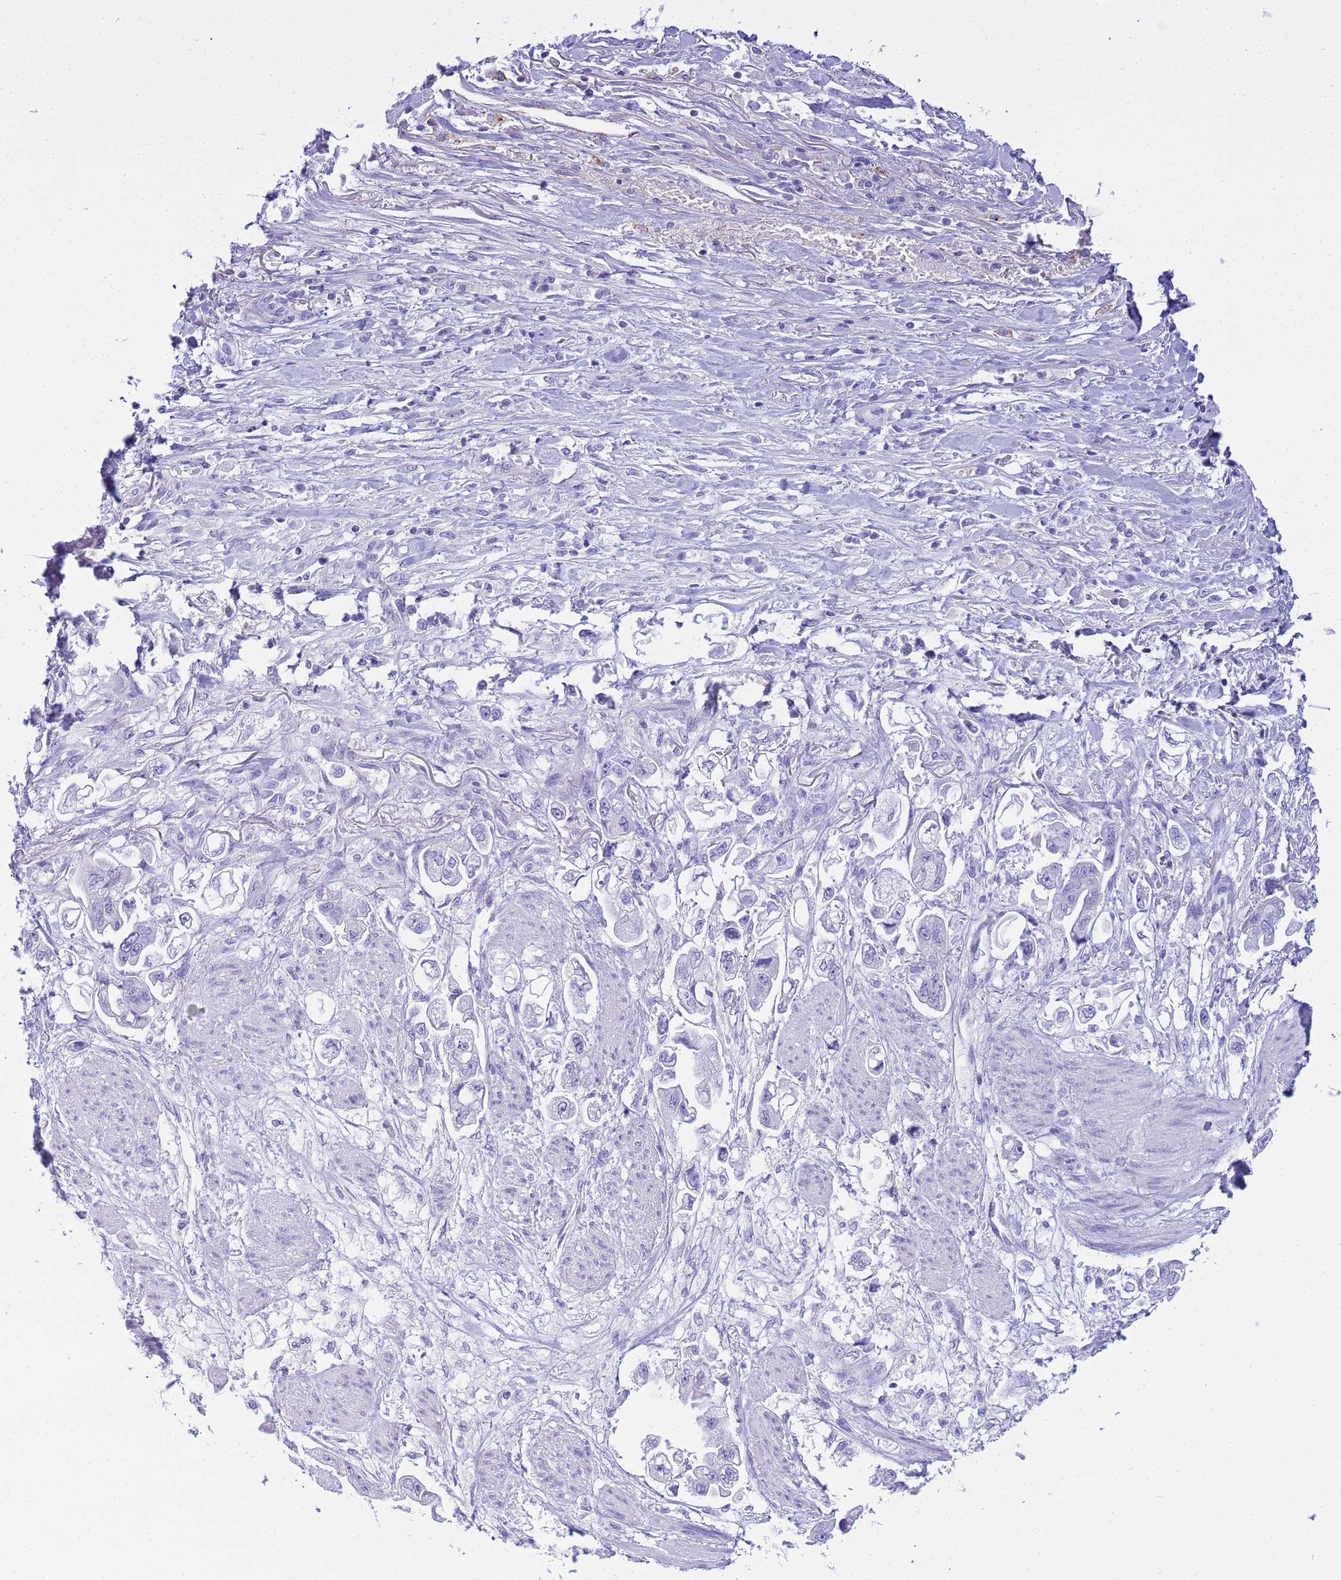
{"staining": {"intensity": "negative", "quantity": "none", "location": "none"}, "tissue": "stomach cancer", "cell_type": "Tumor cells", "image_type": "cancer", "snomed": [{"axis": "morphology", "description": "Adenocarcinoma, NOS"}, {"axis": "topography", "description": "Stomach"}], "caption": "Stomach cancer (adenocarcinoma) stained for a protein using immunohistochemistry (IHC) exhibits no expression tumor cells.", "gene": "AQP12A", "patient": {"sex": "male", "age": 62}}